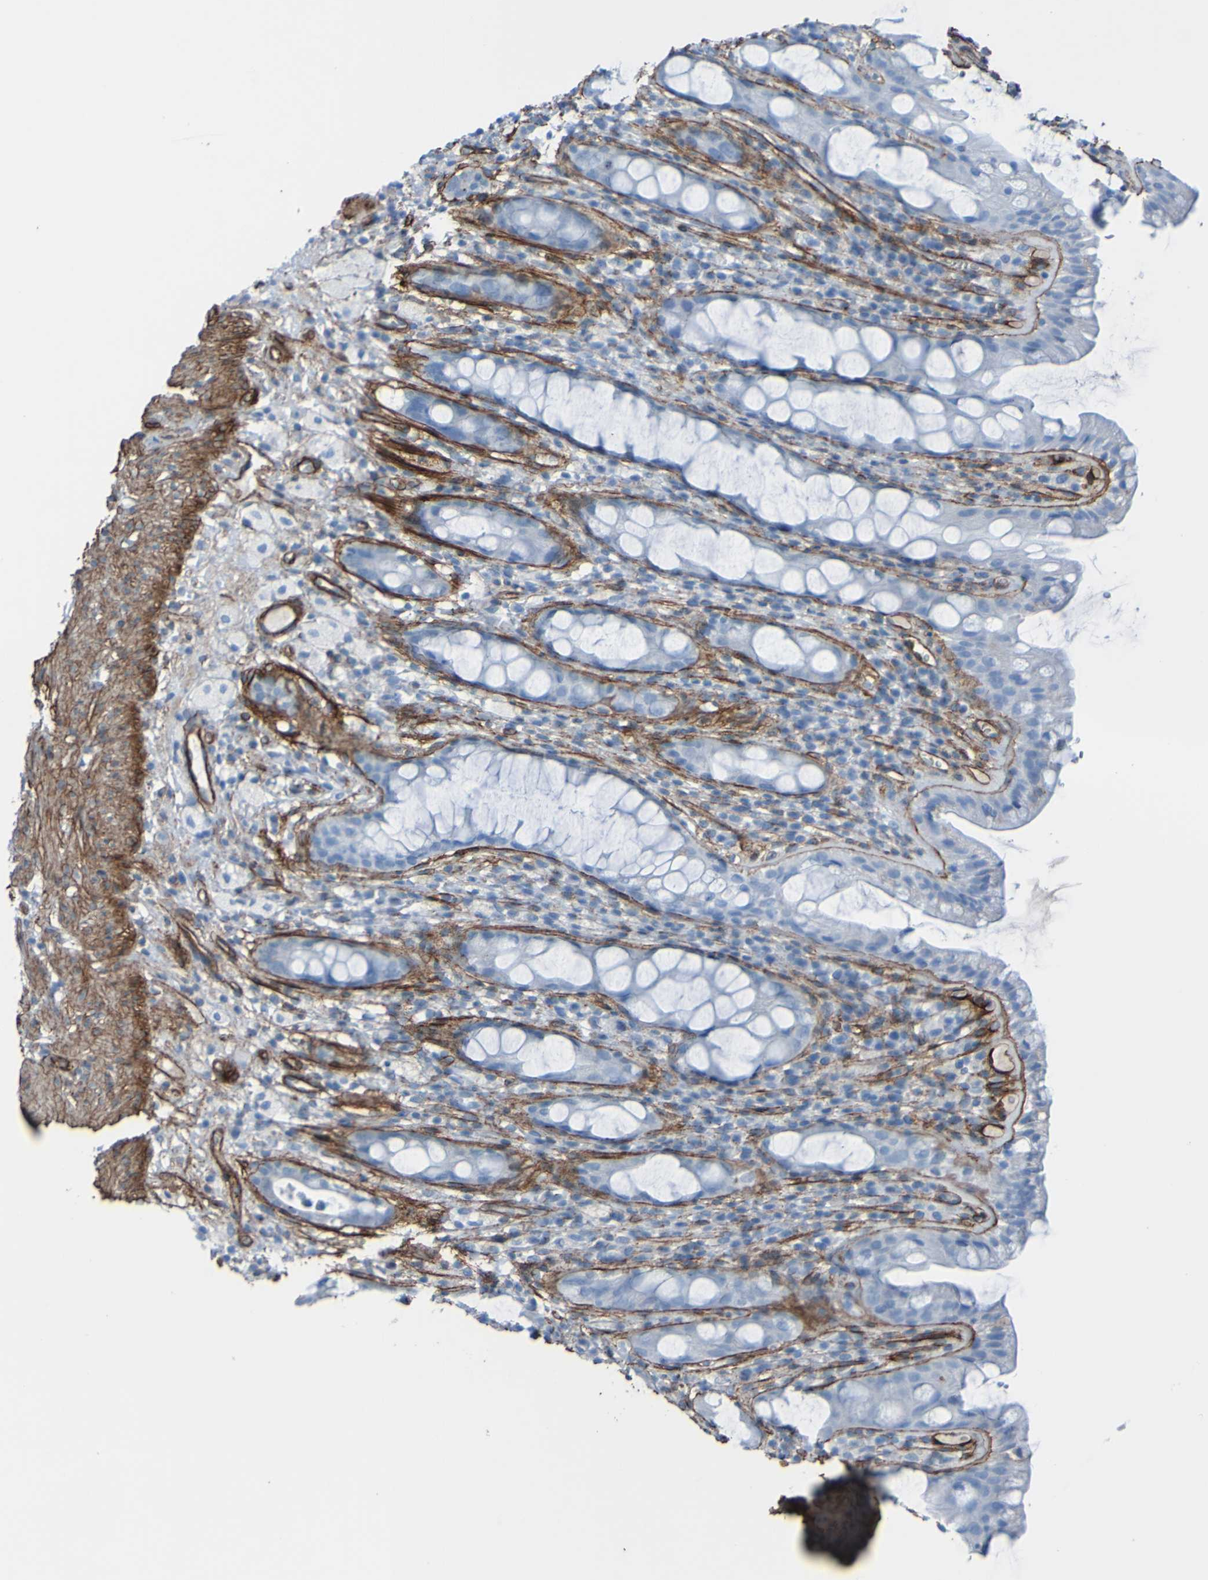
{"staining": {"intensity": "negative", "quantity": "none", "location": "none"}, "tissue": "rectum", "cell_type": "Glandular cells", "image_type": "normal", "snomed": [{"axis": "morphology", "description": "Normal tissue, NOS"}, {"axis": "topography", "description": "Rectum"}], "caption": "Immunohistochemistry of benign rectum demonstrates no positivity in glandular cells.", "gene": "COL4A2", "patient": {"sex": "male", "age": 44}}